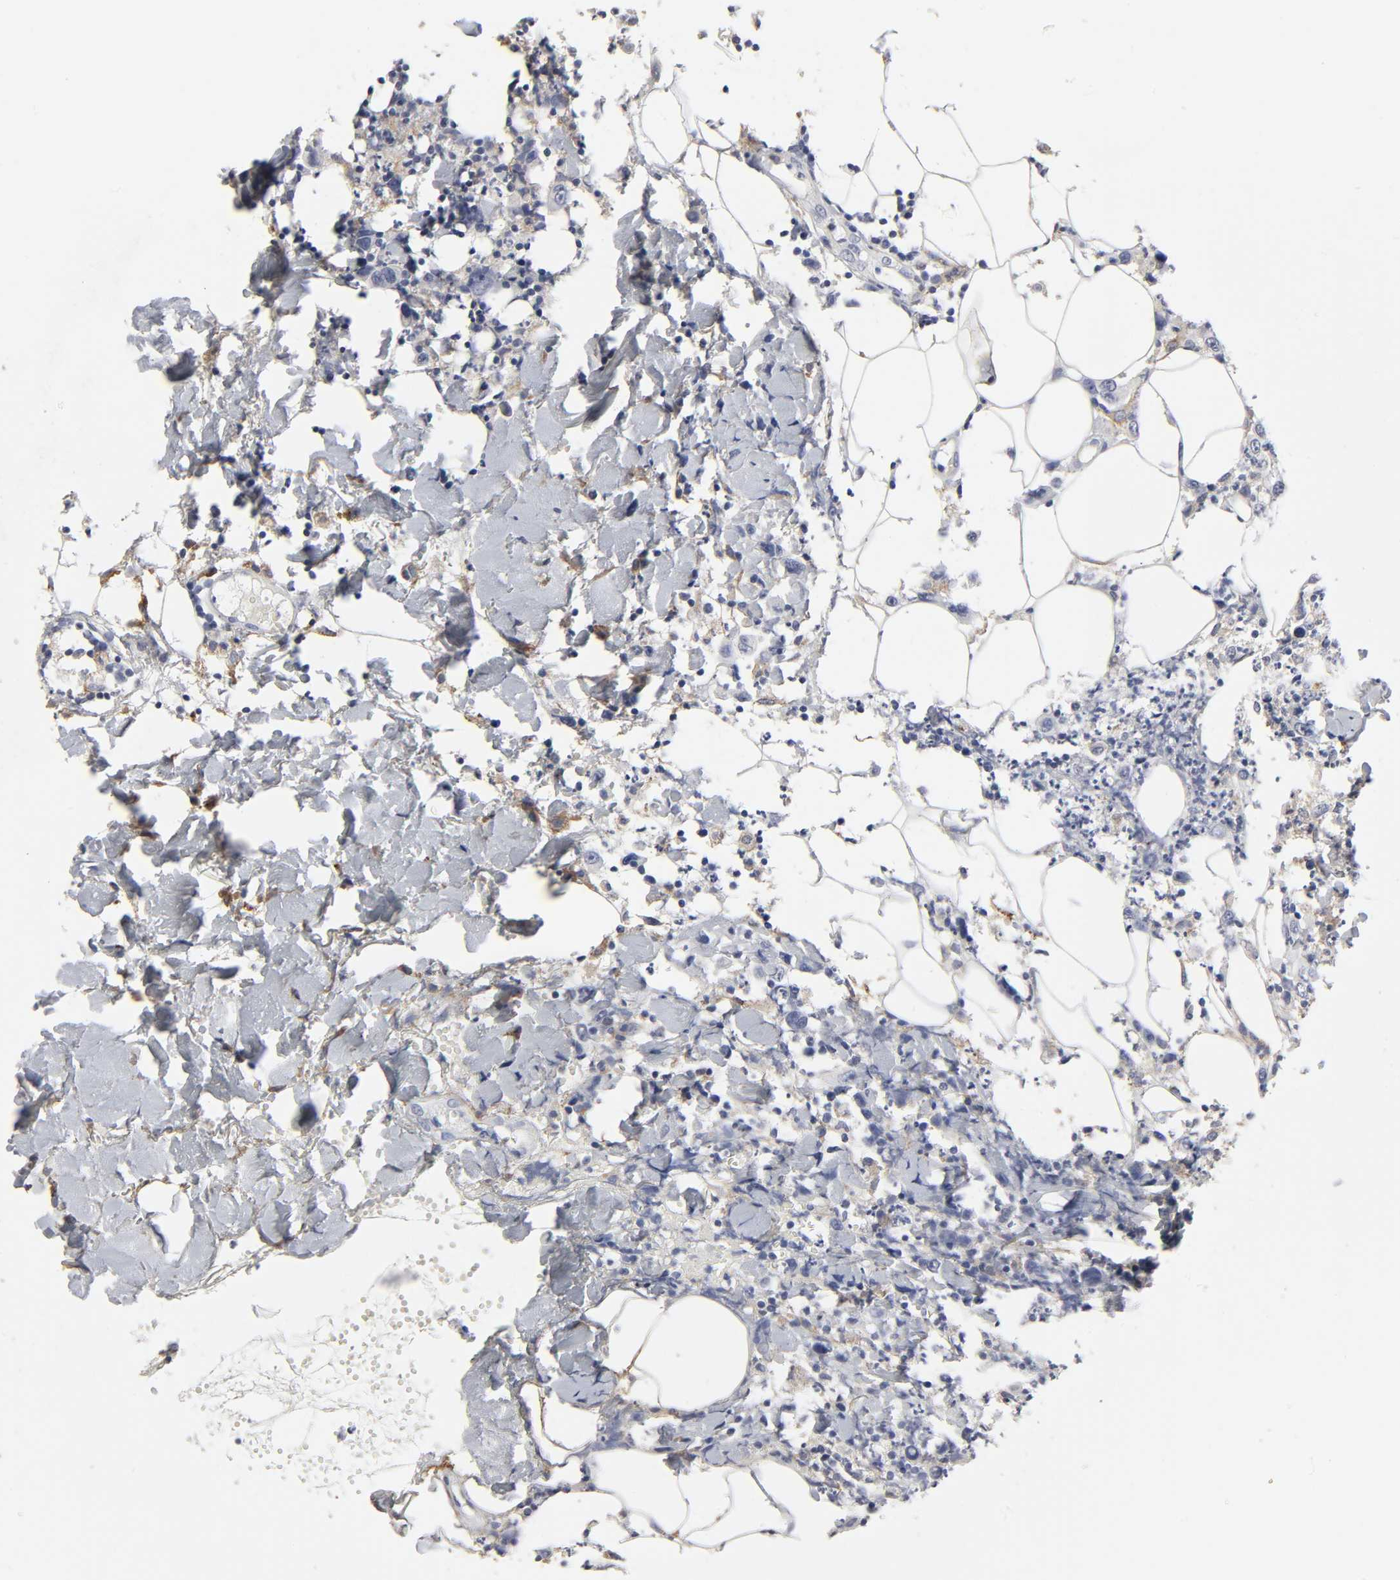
{"staining": {"intensity": "negative", "quantity": "none", "location": "none"}, "tissue": "thyroid cancer", "cell_type": "Tumor cells", "image_type": "cancer", "snomed": [{"axis": "morphology", "description": "Carcinoma, NOS"}, {"axis": "topography", "description": "Thyroid gland"}], "caption": "High magnification brightfield microscopy of thyroid cancer stained with DAB (brown) and counterstained with hematoxylin (blue): tumor cells show no significant positivity. (Immunohistochemistry, brightfield microscopy, high magnification).", "gene": "LRP1", "patient": {"sex": "female", "age": 77}}